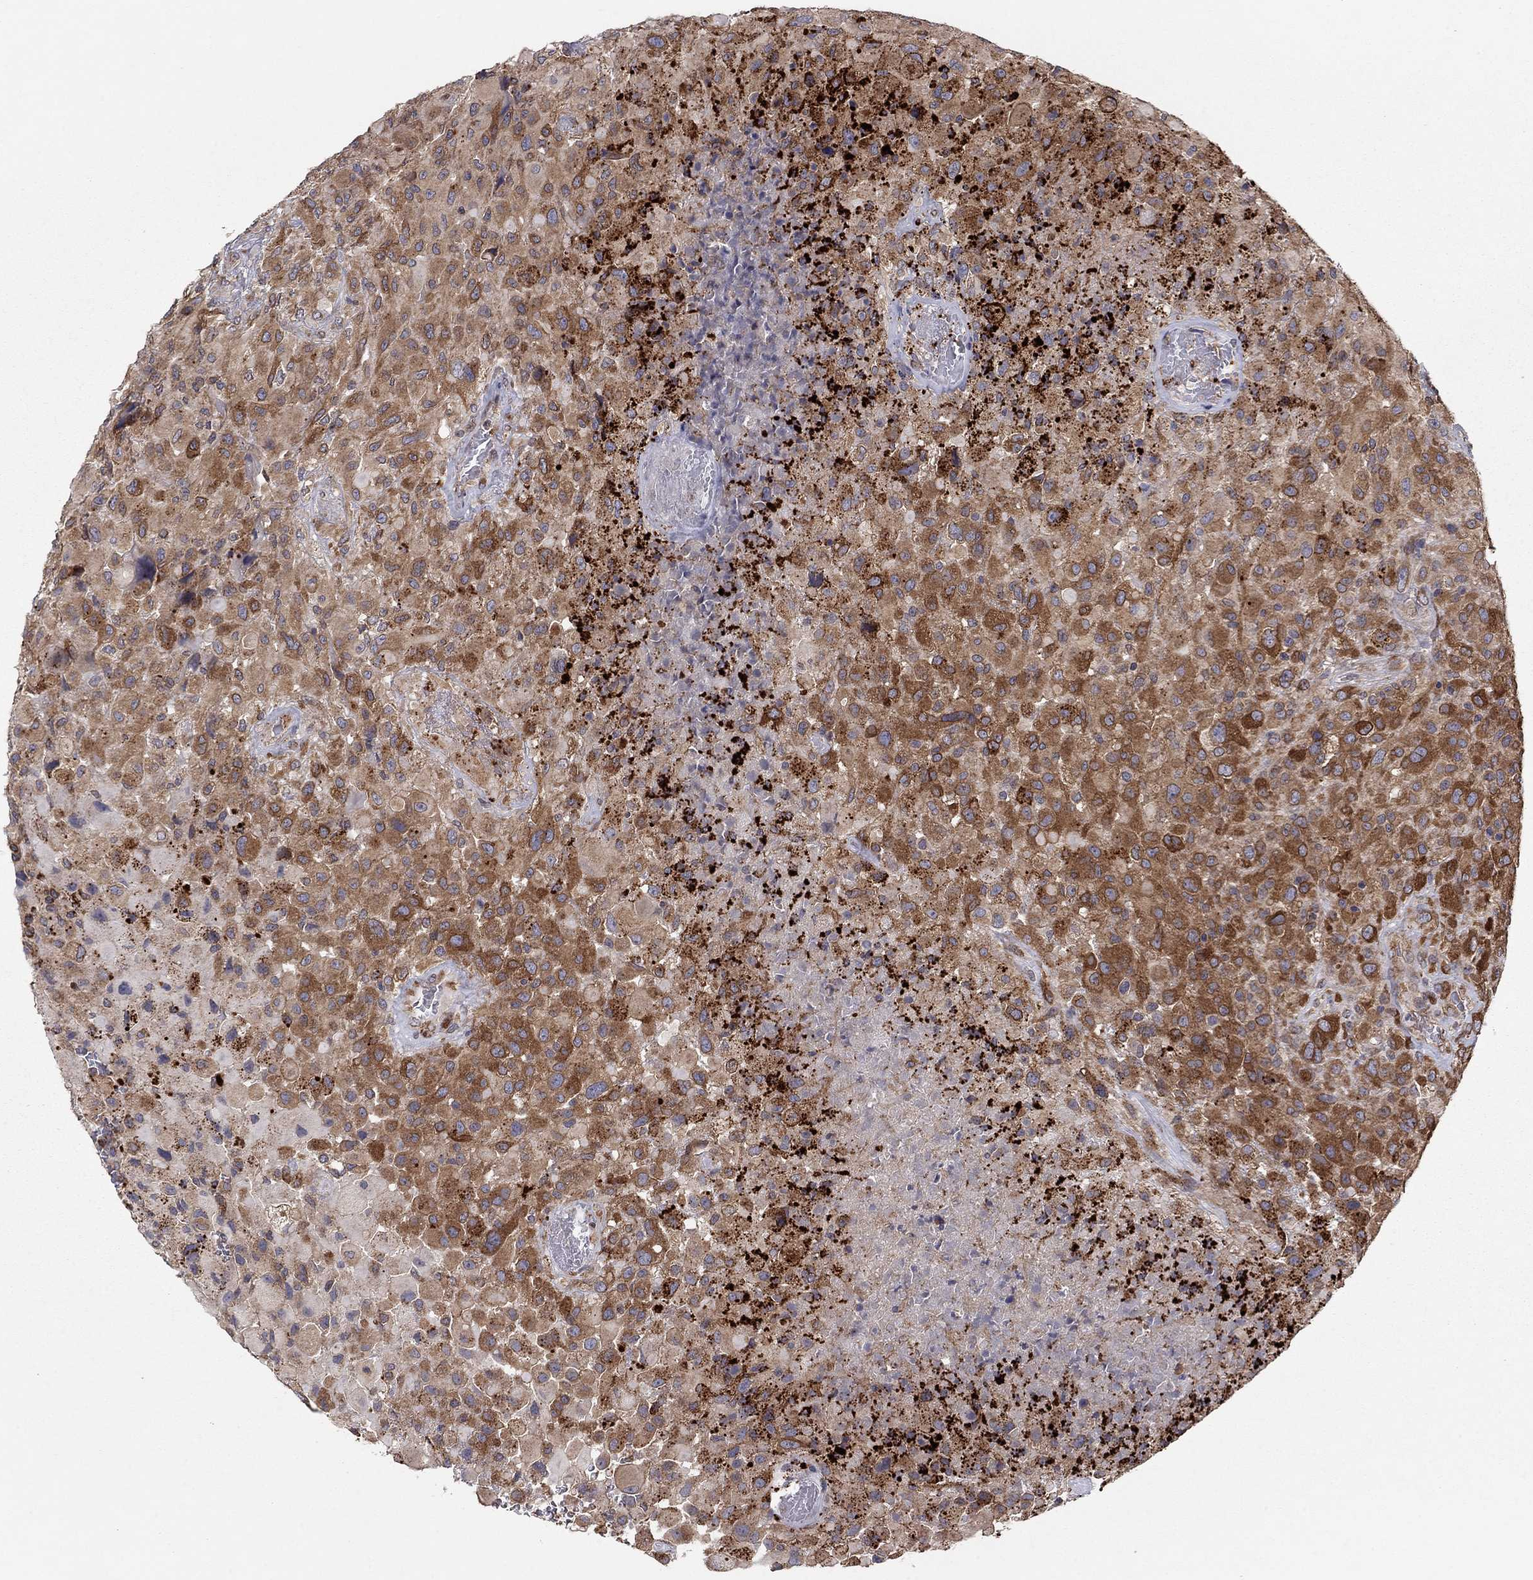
{"staining": {"intensity": "strong", "quantity": "25%-75%", "location": "cytoplasmic/membranous"}, "tissue": "glioma", "cell_type": "Tumor cells", "image_type": "cancer", "snomed": [{"axis": "morphology", "description": "Glioma, malignant, High grade"}, {"axis": "topography", "description": "Cerebral cortex"}], "caption": "Tumor cells display high levels of strong cytoplasmic/membranous positivity in about 25%-75% of cells in glioma. The staining was performed using DAB (3,3'-diaminobenzidine), with brown indicating positive protein expression. Nuclei are stained blue with hematoxylin.", "gene": "YIF1A", "patient": {"sex": "male", "age": 35}}